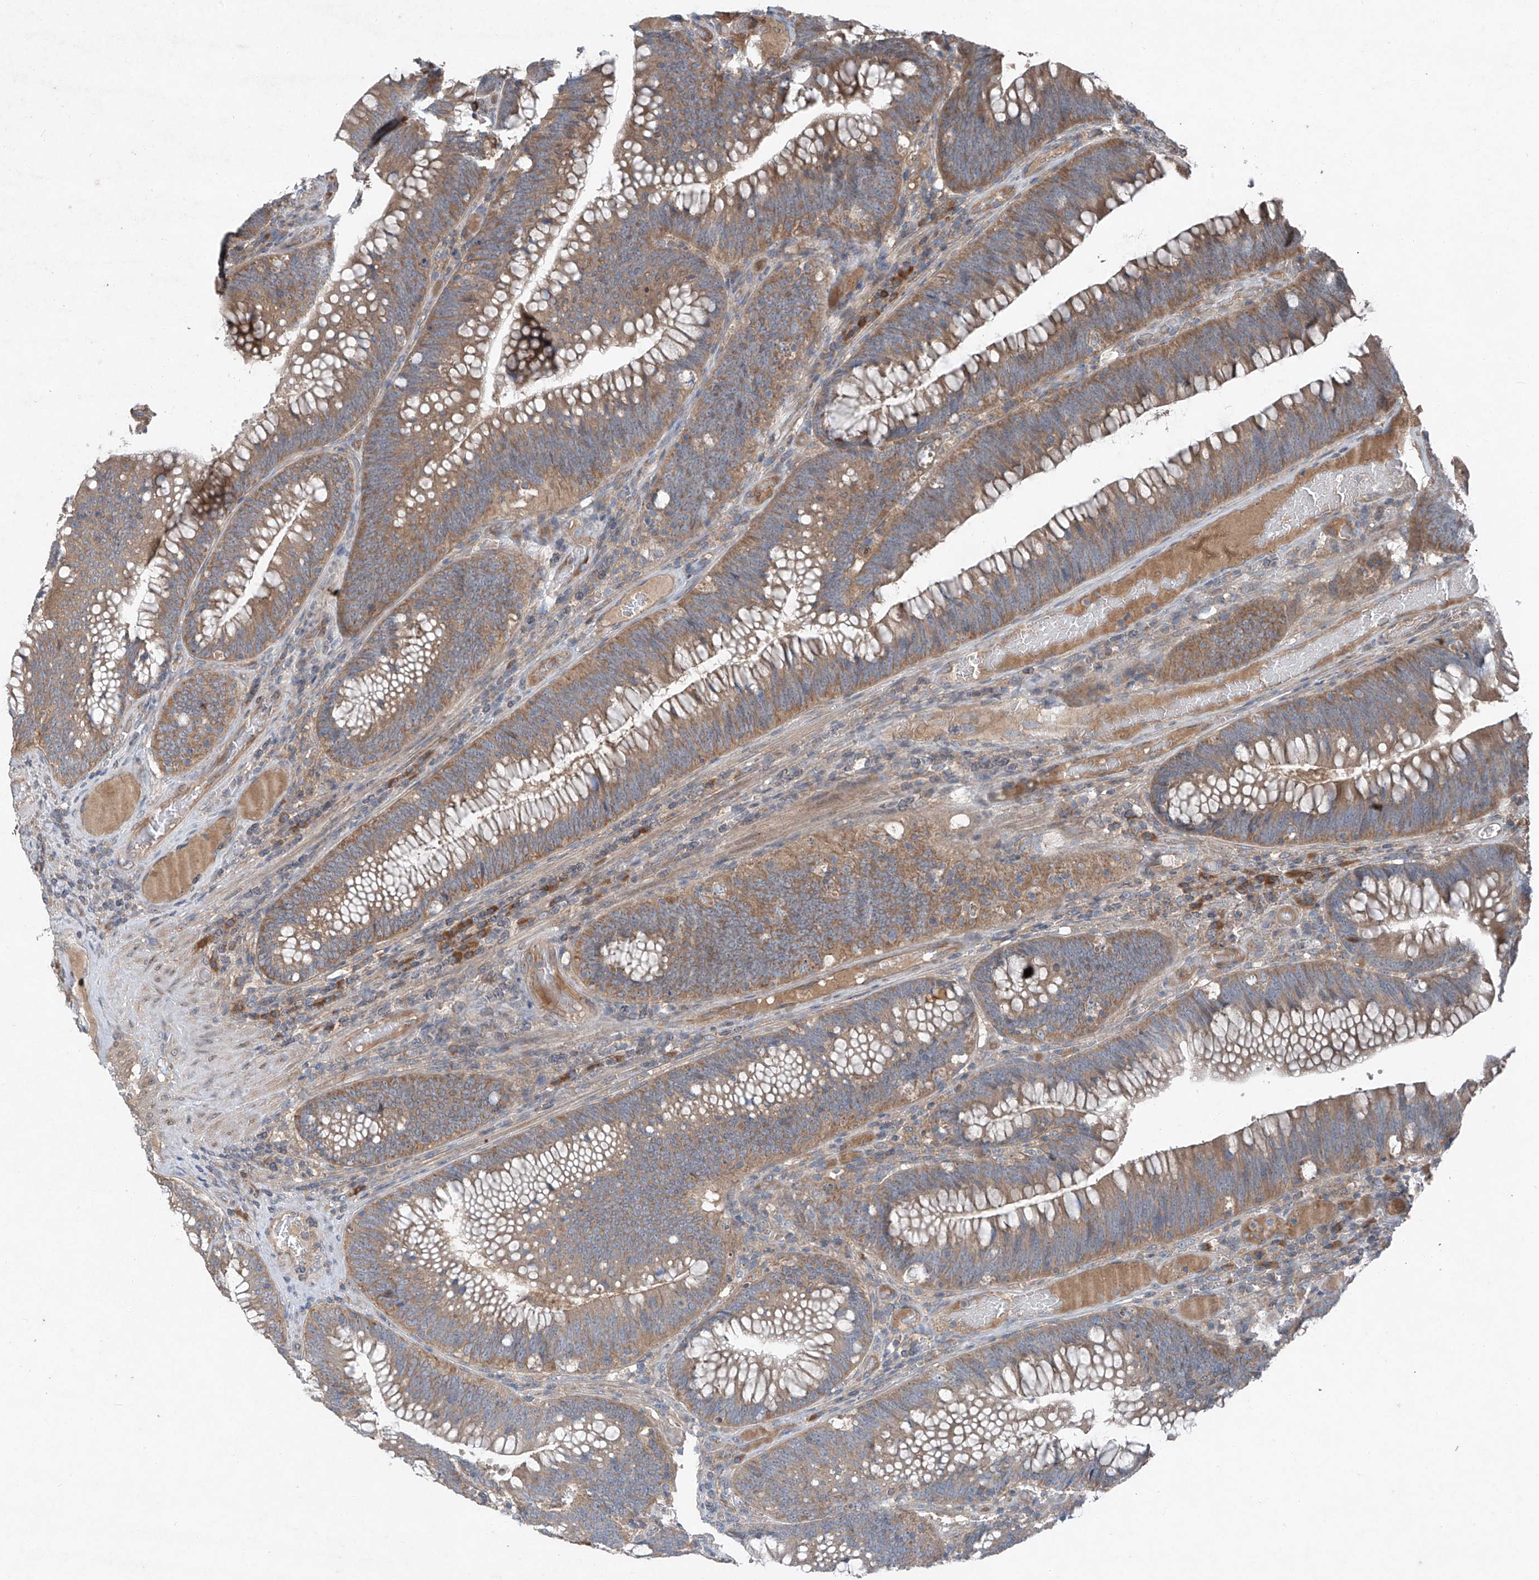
{"staining": {"intensity": "moderate", "quantity": ">75%", "location": "cytoplasmic/membranous"}, "tissue": "colorectal cancer", "cell_type": "Tumor cells", "image_type": "cancer", "snomed": [{"axis": "morphology", "description": "Normal tissue, NOS"}, {"axis": "topography", "description": "Colon"}], "caption": "Protein analysis of colorectal cancer tissue exhibits moderate cytoplasmic/membranous staining in about >75% of tumor cells. (DAB (3,3'-diaminobenzidine) IHC, brown staining for protein, blue staining for nuclei).", "gene": "FOXRED2", "patient": {"sex": "female", "age": 82}}